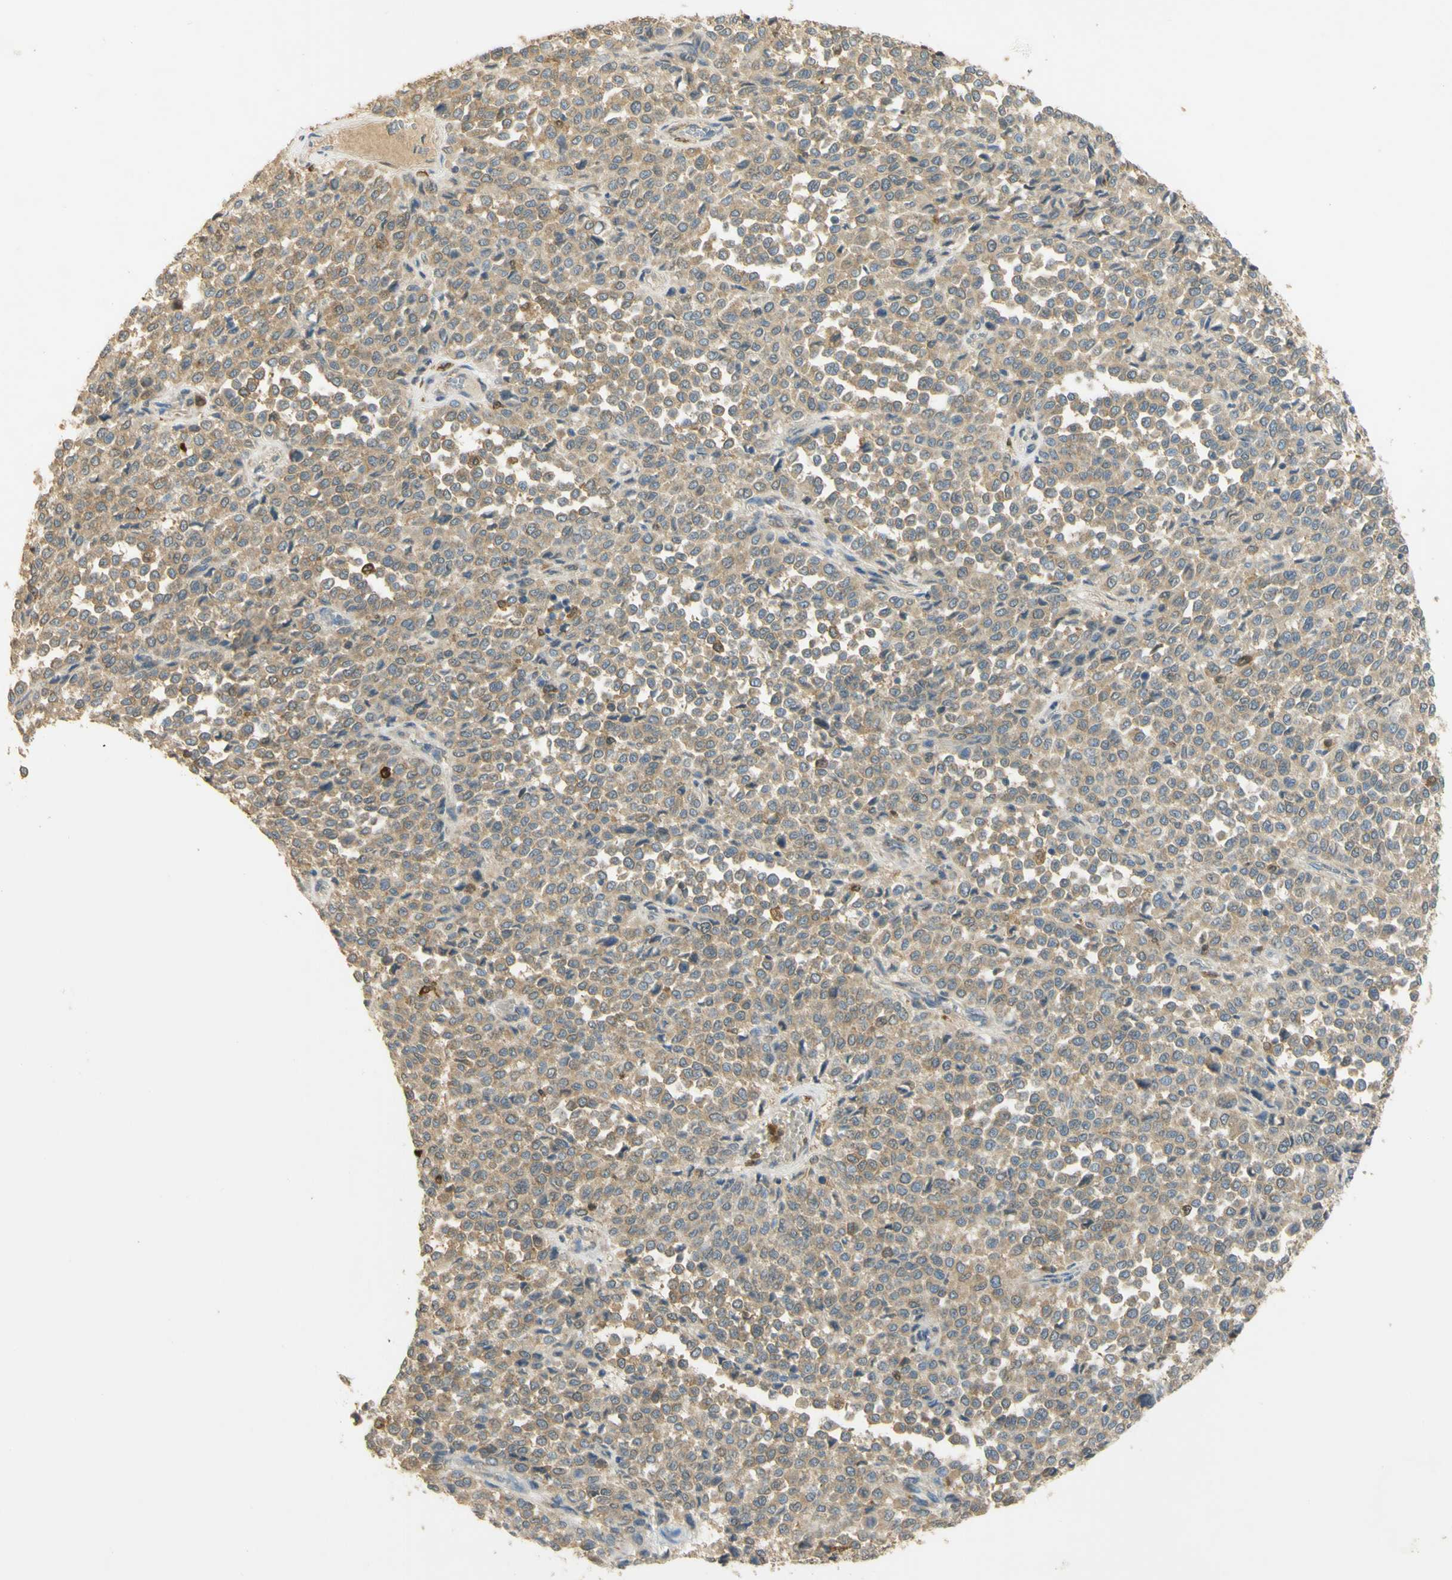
{"staining": {"intensity": "moderate", "quantity": ">75%", "location": "cytoplasmic/membranous"}, "tissue": "melanoma", "cell_type": "Tumor cells", "image_type": "cancer", "snomed": [{"axis": "morphology", "description": "Malignant melanoma, Metastatic site"}, {"axis": "topography", "description": "Pancreas"}], "caption": "Immunohistochemistry (DAB (3,3'-diaminobenzidine)) staining of malignant melanoma (metastatic site) reveals moderate cytoplasmic/membranous protein positivity in approximately >75% of tumor cells.", "gene": "PAK1", "patient": {"sex": "female", "age": 30}}